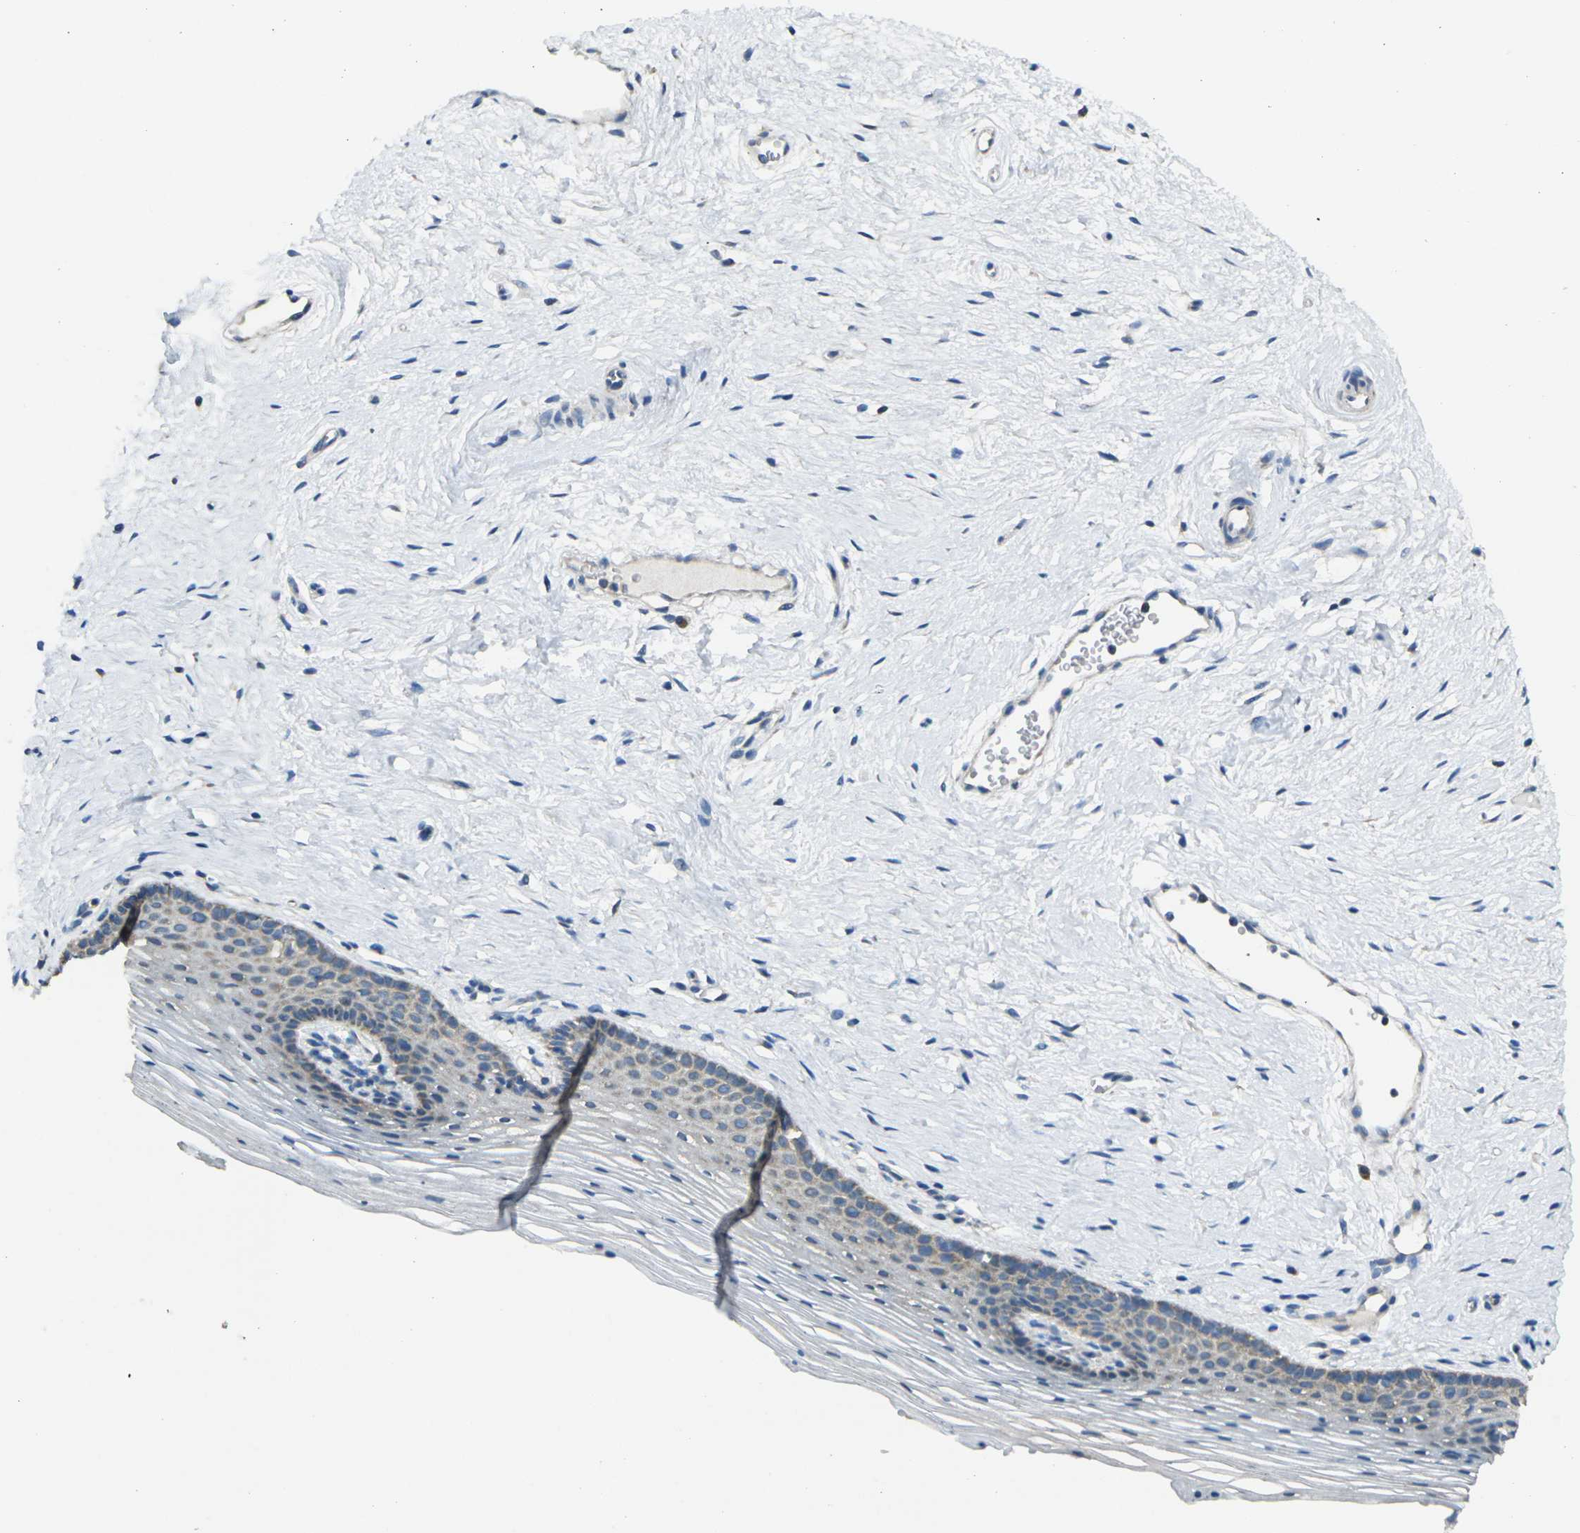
{"staining": {"intensity": "moderate", "quantity": "<25%", "location": "cytoplasmic/membranous"}, "tissue": "vagina", "cell_type": "Squamous epithelial cells", "image_type": "normal", "snomed": [{"axis": "morphology", "description": "Normal tissue, NOS"}, {"axis": "topography", "description": "Vagina"}], "caption": "Immunohistochemical staining of normal human vagina shows <25% levels of moderate cytoplasmic/membranous protein staining in about <25% of squamous epithelial cells. (DAB = brown stain, brightfield microscopy at high magnification).", "gene": "TMEM120B", "patient": {"sex": "female", "age": 32}}